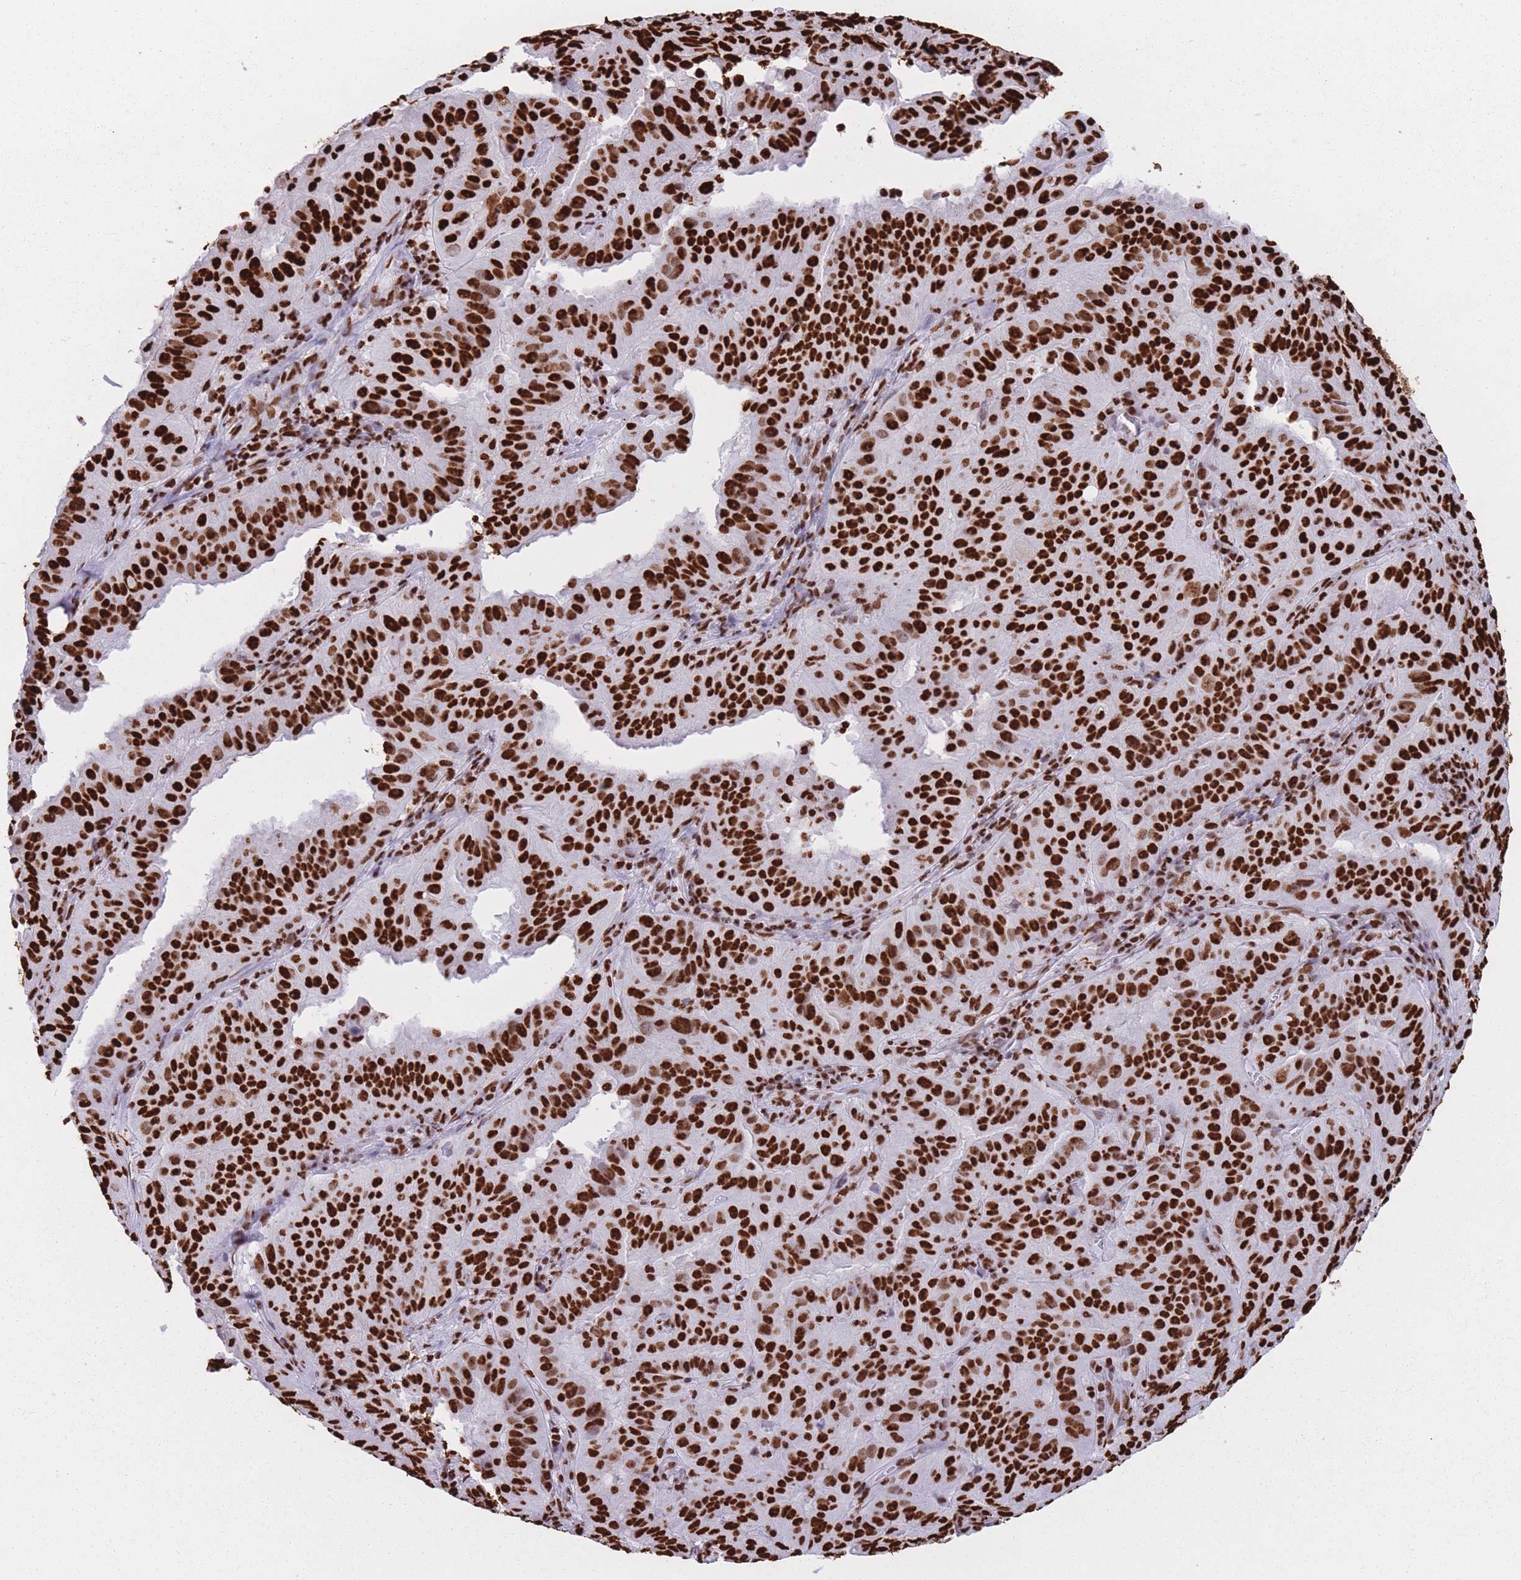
{"staining": {"intensity": "strong", "quantity": ">75%", "location": "nuclear"}, "tissue": "pancreatic cancer", "cell_type": "Tumor cells", "image_type": "cancer", "snomed": [{"axis": "morphology", "description": "Adenocarcinoma, NOS"}, {"axis": "topography", "description": "Pancreas"}], "caption": "Immunohistochemical staining of pancreatic cancer exhibits strong nuclear protein staining in about >75% of tumor cells. Immunohistochemistry stains the protein of interest in brown and the nuclei are stained blue.", "gene": "HNRNPUL1", "patient": {"sex": "male", "age": 63}}